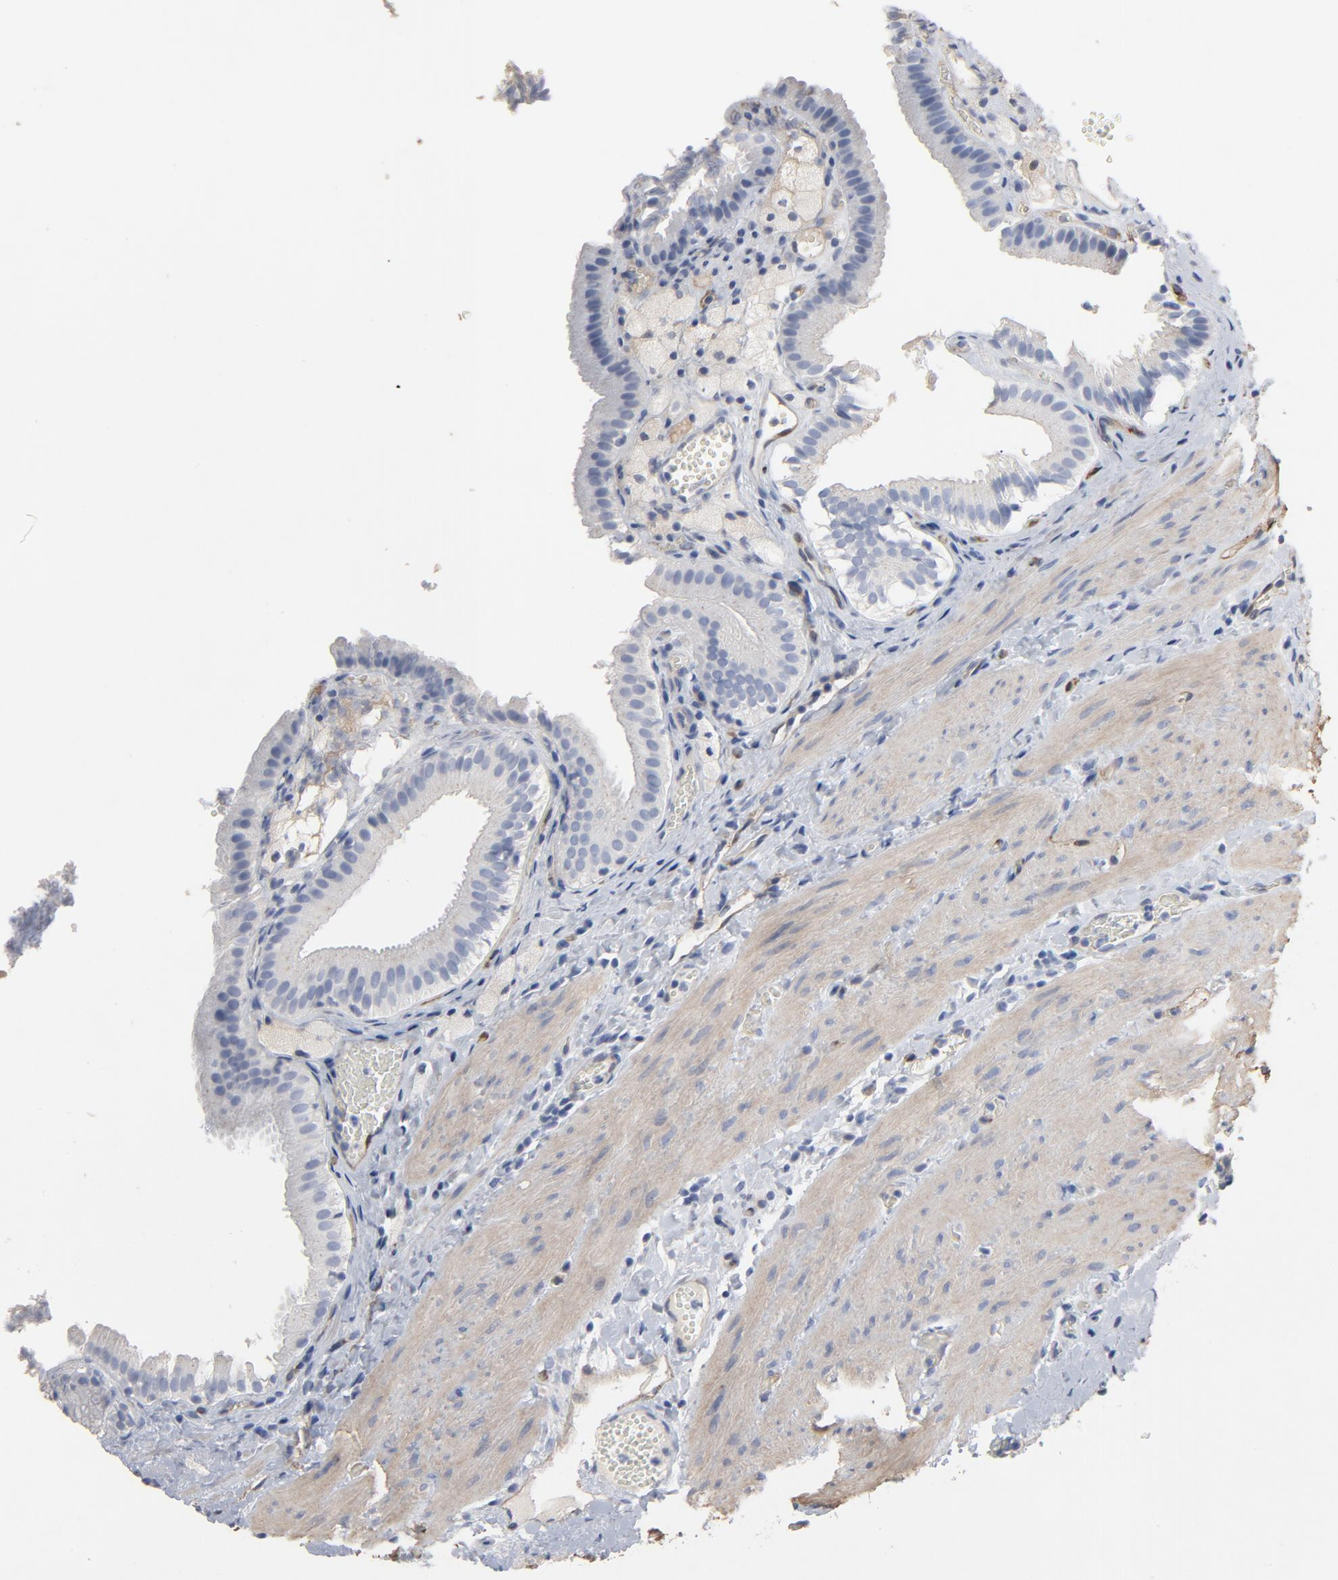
{"staining": {"intensity": "negative", "quantity": "none", "location": "none"}, "tissue": "gallbladder", "cell_type": "Glandular cells", "image_type": "normal", "snomed": [{"axis": "morphology", "description": "Normal tissue, NOS"}, {"axis": "topography", "description": "Gallbladder"}], "caption": "The image reveals no significant expression in glandular cells of gallbladder.", "gene": "KDR", "patient": {"sex": "female", "age": 24}}